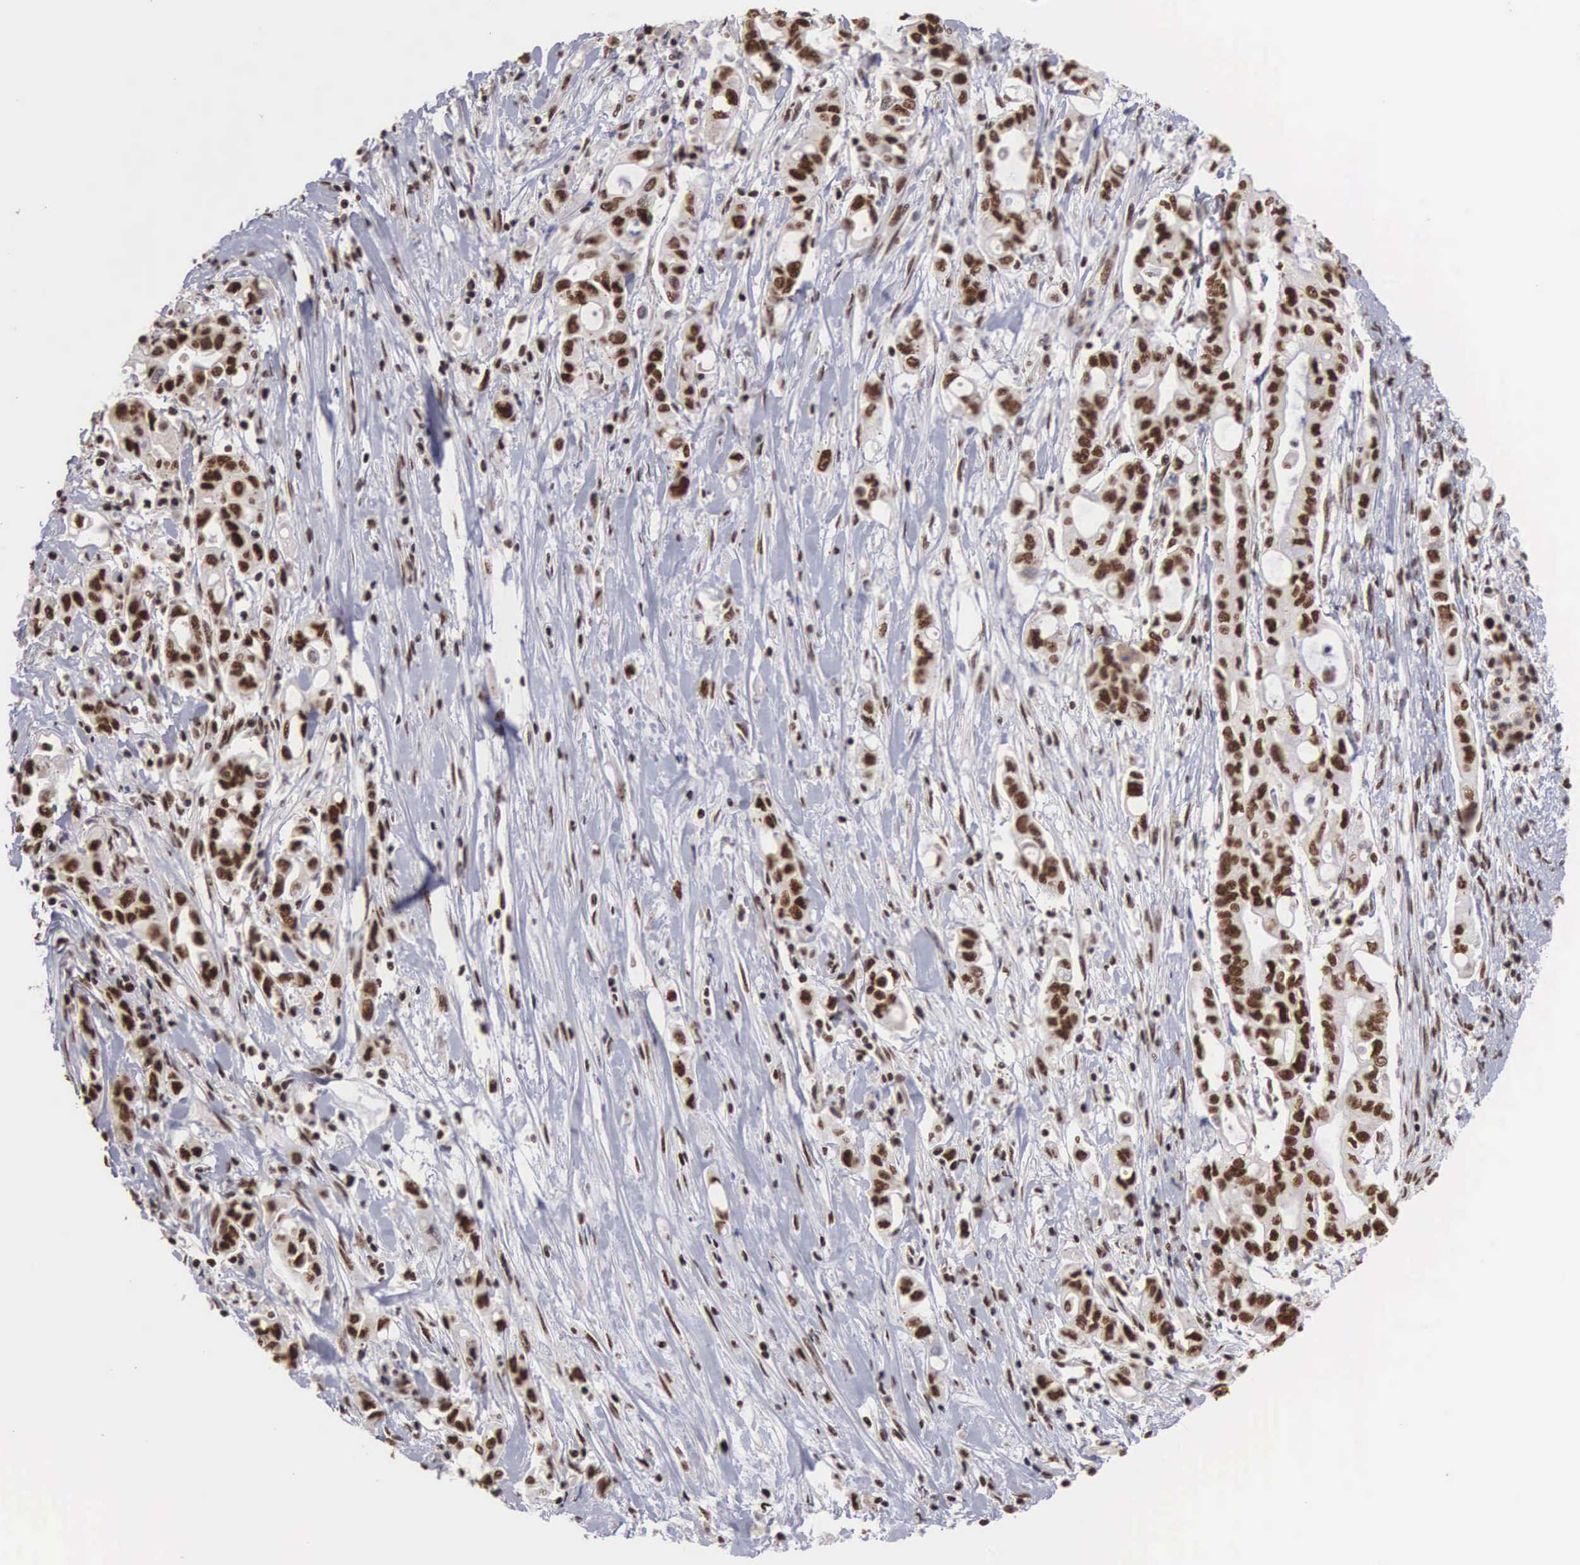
{"staining": {"intensity": "strong", "quantity": ">75%", "location": "nuclear"}, "tissue": "pancreatic cancer", "cell_type": "Tumor cells", "image_type": "cancer", "snomed": [{"axis": "morphology", "description": "Adenocarcinoma, NOS"}, {"axis": "topography", "description": "Pancreas"}], "caption": "The photomicrograph exhibits staining of adenocarcinoma (pancreatic), revealing strong nuclear protein staining (brown color) within tumor cells.", "gene": "HTATSF1", "patient": {"sex": "female", "age": 57}}